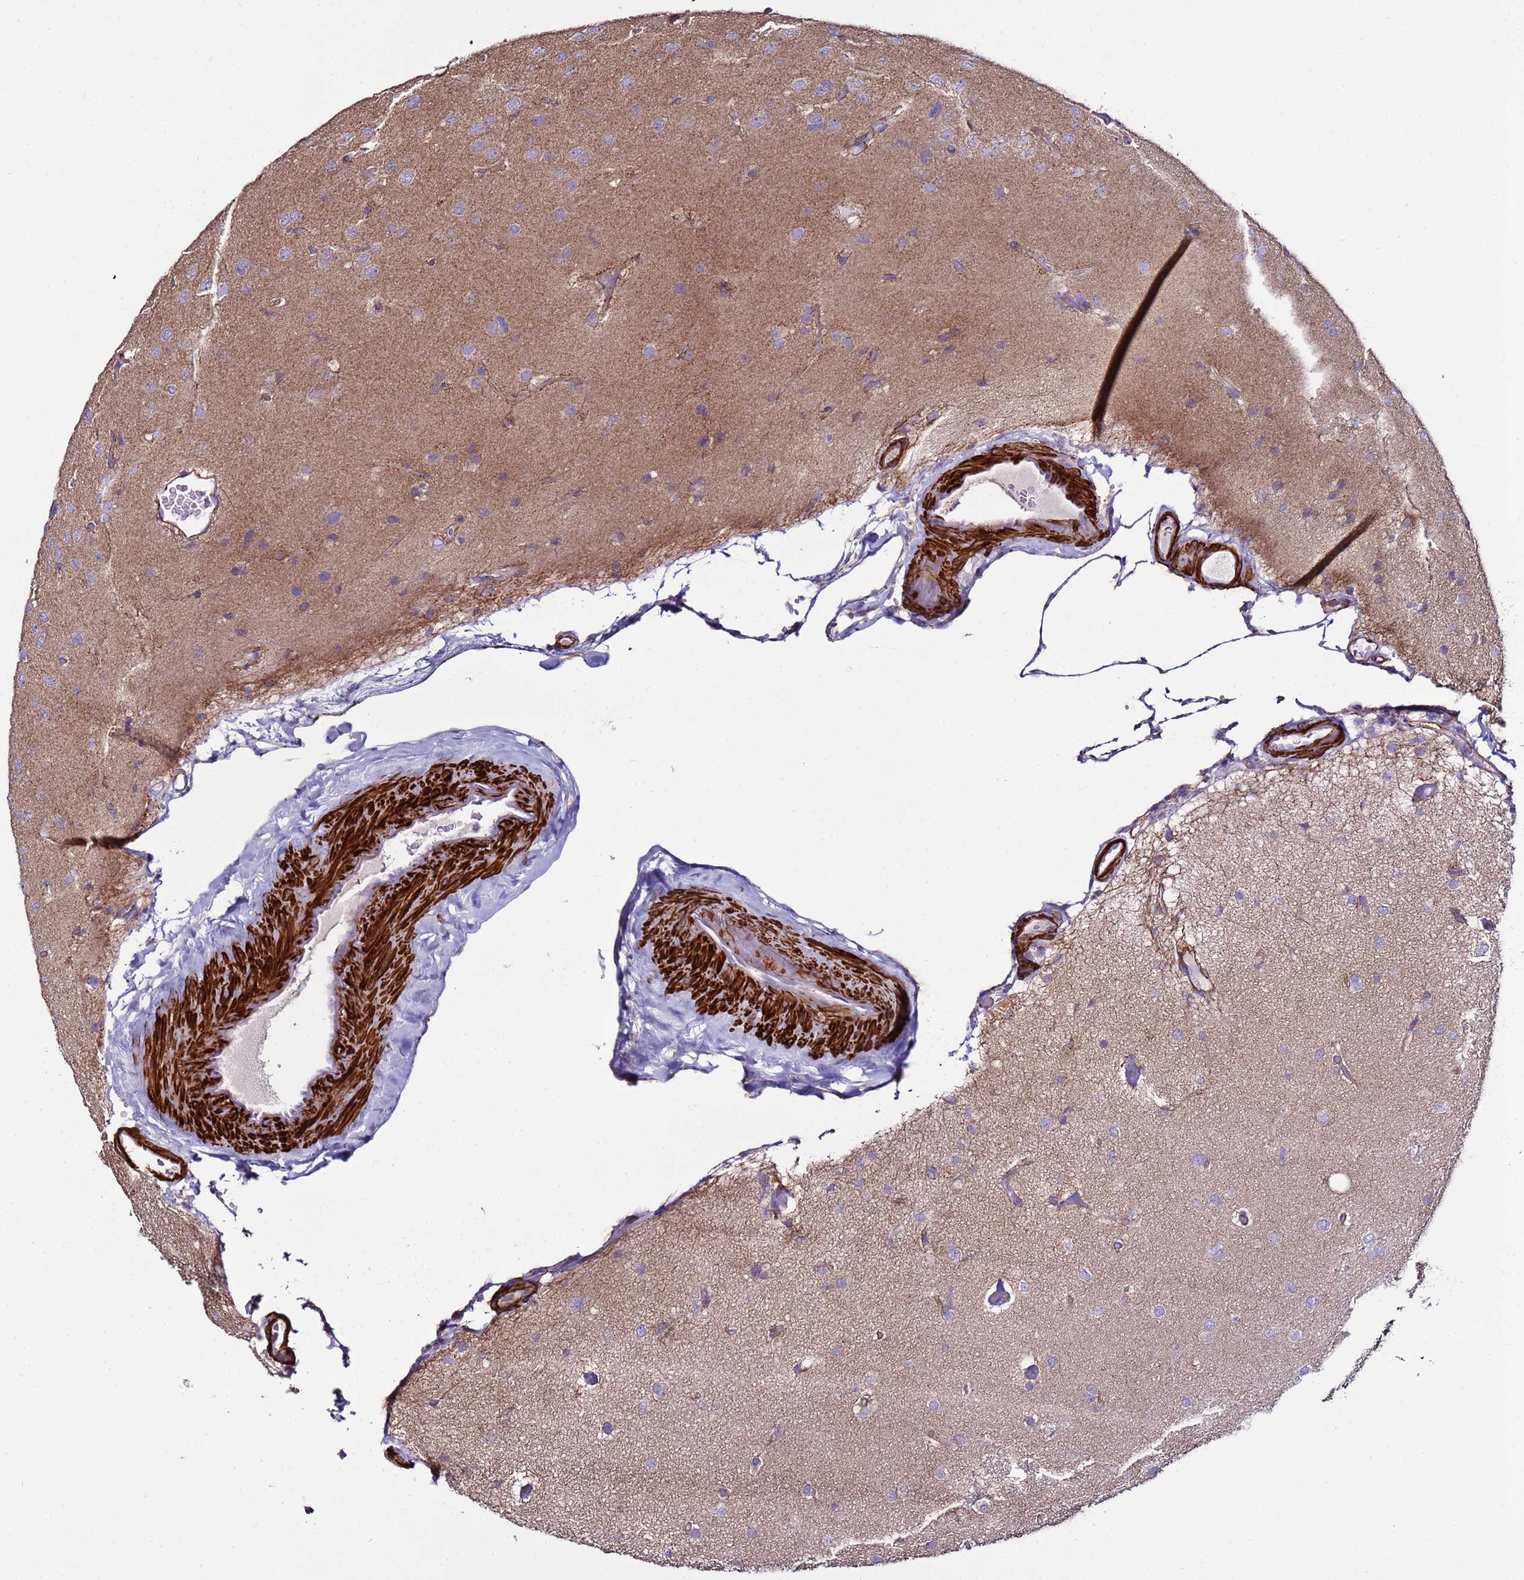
{"staining": {"intensity": "negative", "quantity": "none", "location": "none"}, "tissue": "glioma", "cell_type": "Tumor cells", "image_type": "cancer", "snomed": [{"axis": "morphology", "description": "Glioma, malignant, High grade"}, {"axis": "topography", "description": "Brain"}], "caption": "The image demonstrates no staining of tumor cells in glioma.", "gene": "RABL2B", "patient": {"sex": "male", "age": 77}}